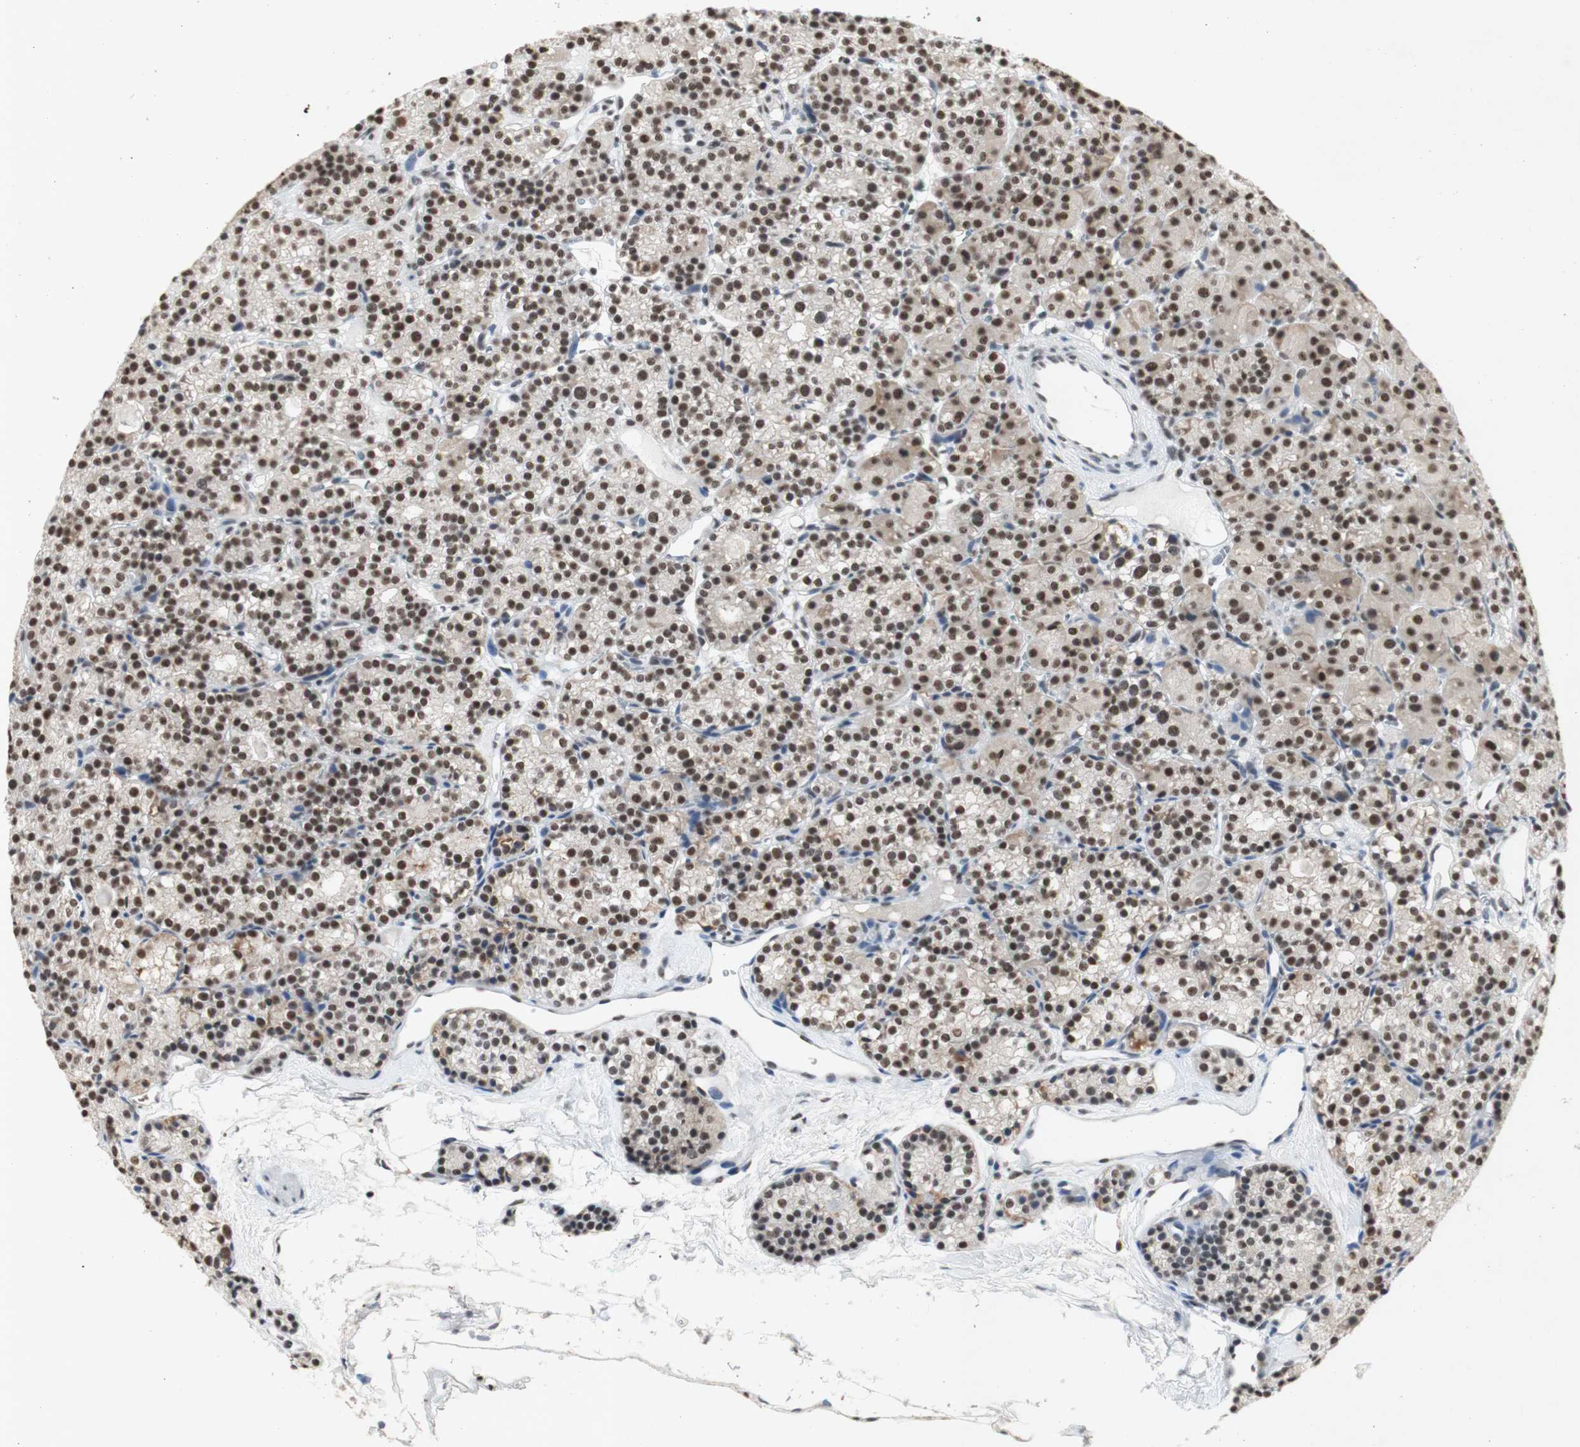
{"staining": {"intensity": "strong", "quantity": ">75%", "location": "nuclear"}, "tissue": "parathyroid gland", "cell_type": "Glandular cells", "image_type": "normal", "snomed": [{"axis": "morphology", "description": "Normal tissue, NOS"}, {"axis": "topography", "description": "Parathyroid gland"}], "caption": "A high-resolution image shows immunohistochemistry staining of normal parathyroid gland, which demonstrates strong nuclear expression in approximately >75% of glandular cells. The staining was performed using DAB, with brown indicating positive protein expression. Nuclei are stained blue with hematoxylin.", "gene": "SNRPB", "patient": {"sex": "female", "age": 64}}